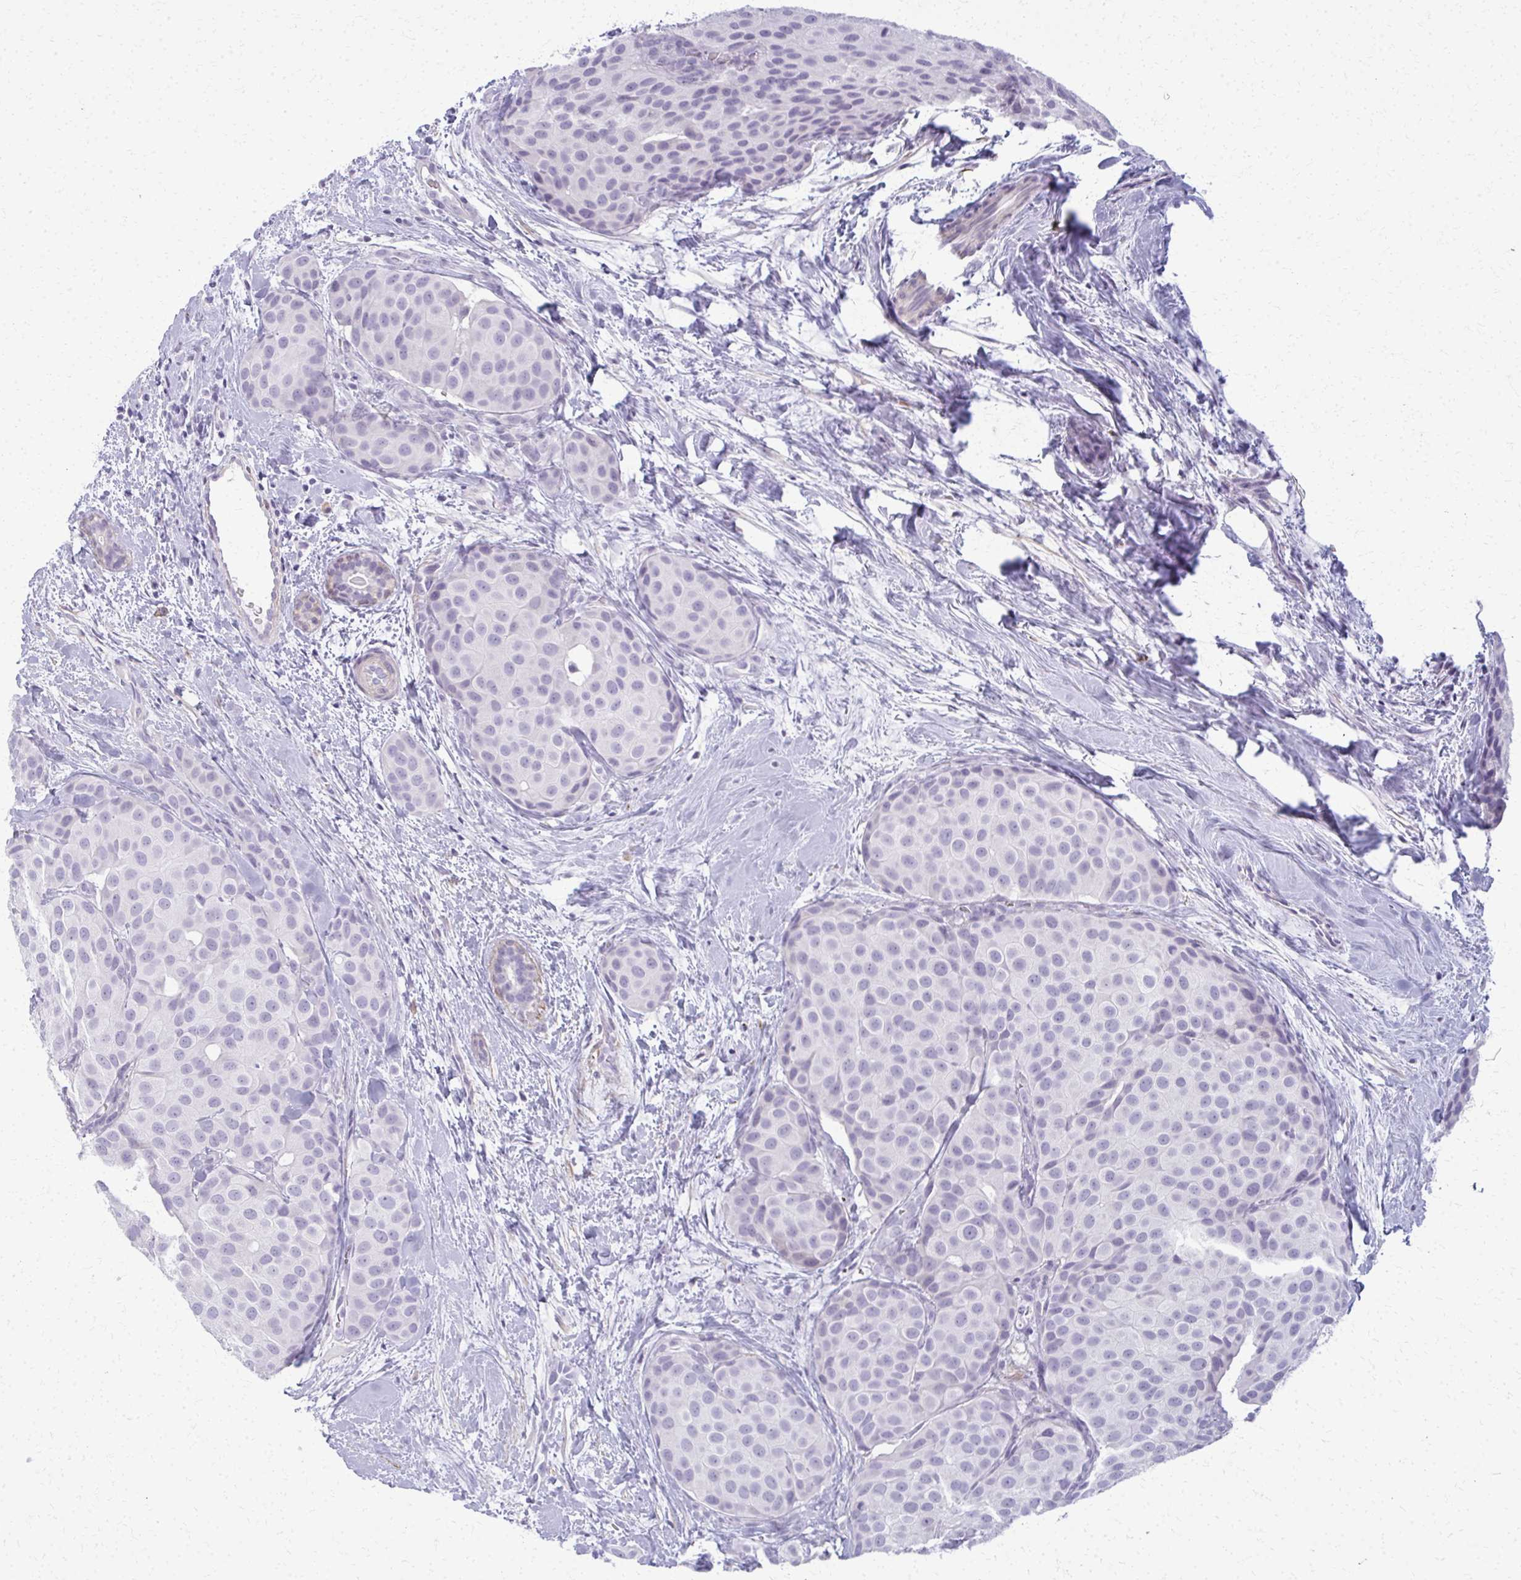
{"staining": {"intensity": "negative", "quantity": "none", "location": "none"}, "tissue": "breast cancer", "cell_type": "Tumor cells", "image_type": "cancer", "snomed": [{"axis": "morphology", "description": "Duct carcinoma"}, {"axis": "topography", "description": "Breast"}], "caption": "Tumor cells show no significant expression in breast cancer.", "gene": "CA3", "patient": {"sex": "female", "age": 70}}